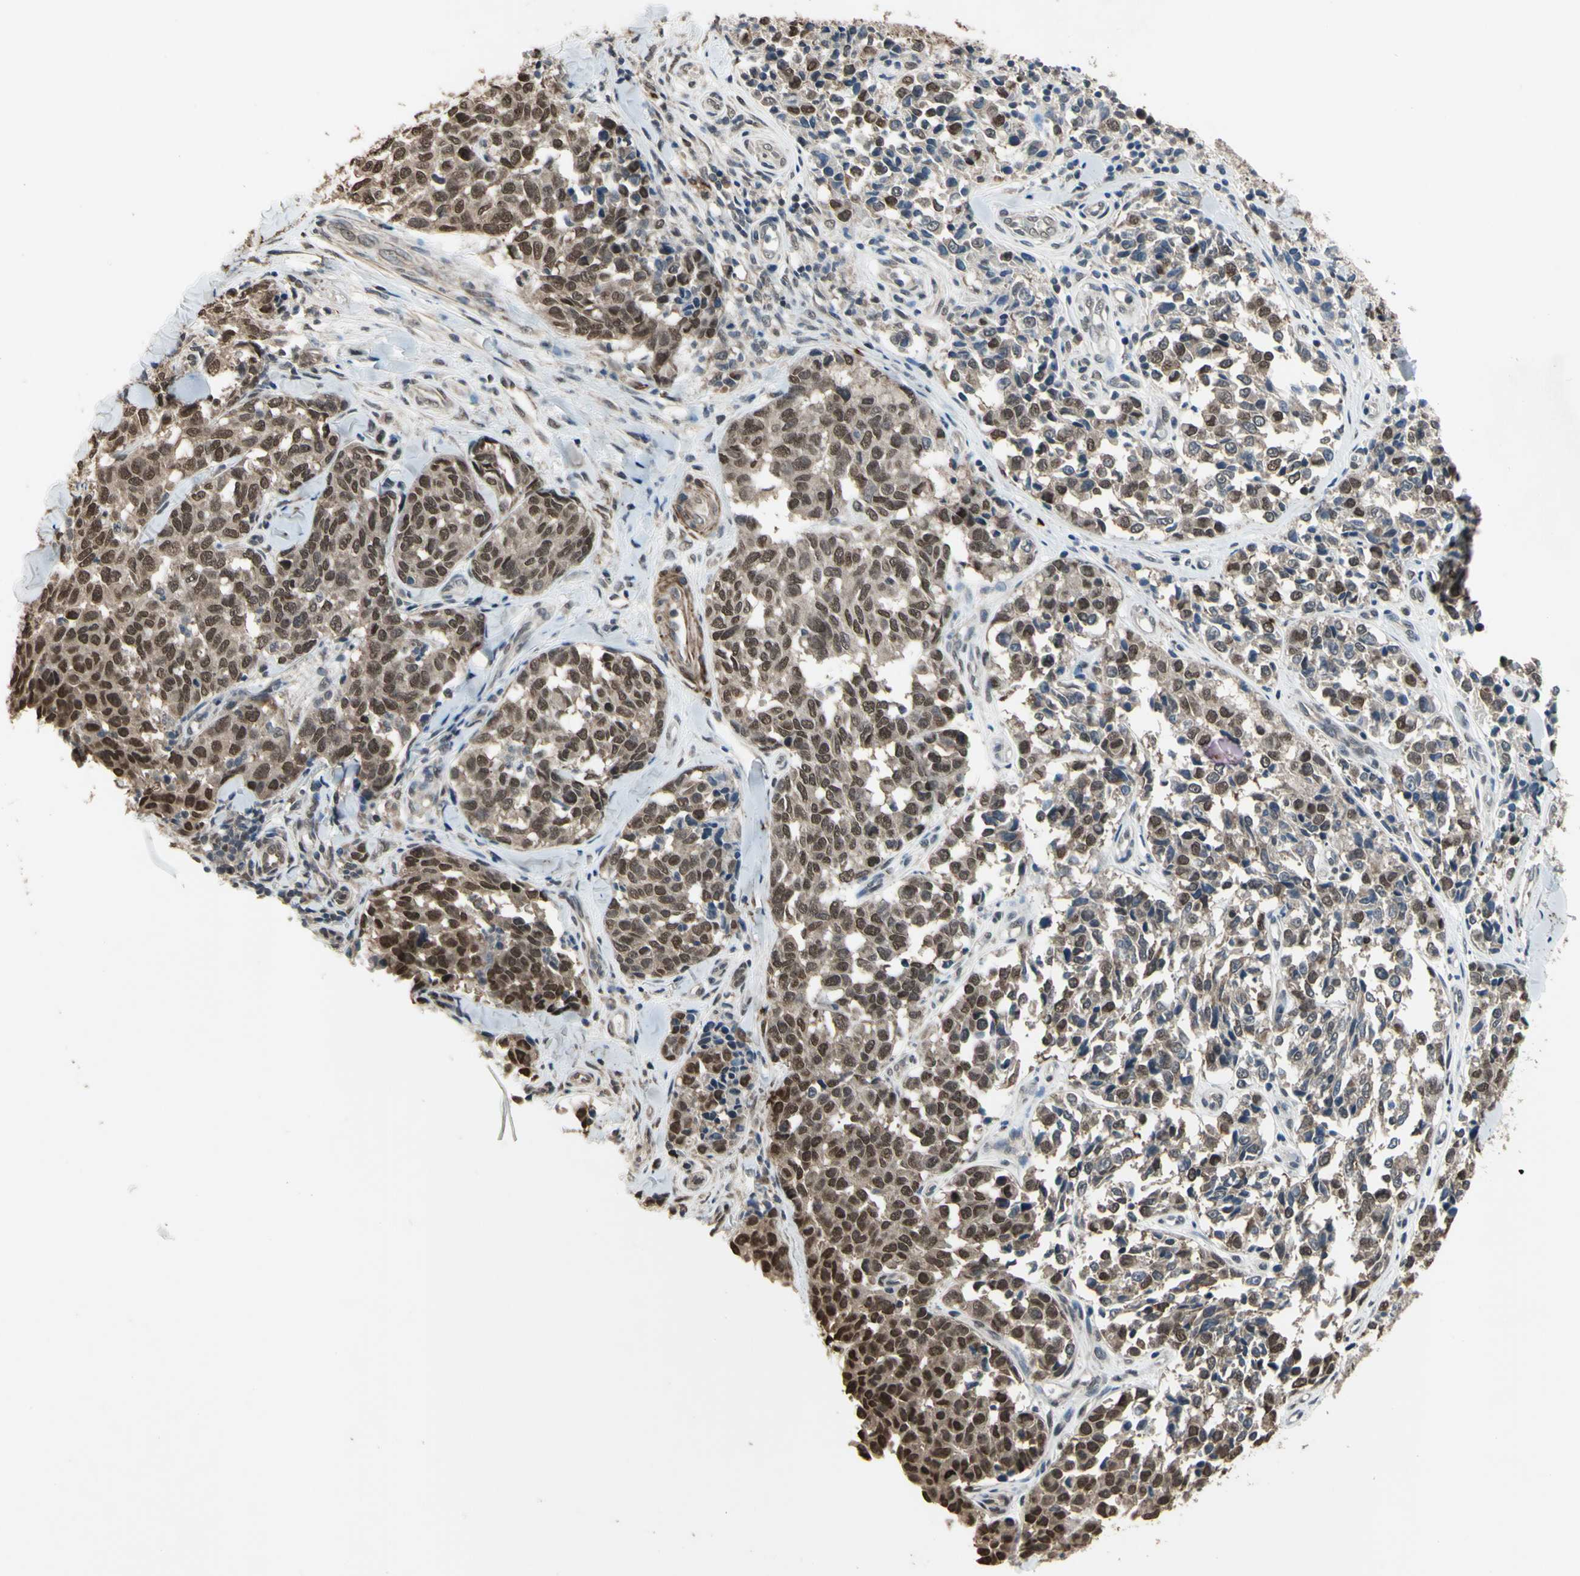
{"staining": {"intensity": "moderate", "quantity": ">75%", "location": "cytoplasmic/membranous,nuclear"}, "tissue": "melanoma", "cell_type": "Tumor cells", "image_type": "cancer", "snomed": [{"axis": "morphology", "description": "Malignant melanoma, NOS"}, {"axis": "topography", "description": "Skin"}], "caption": "This image shows immunohistochemistry staining of human malignant melanoma, with medium moderate cytoplasmic/membranous and nuclear staining in approximately >75% of tumor cells.", "gene": "ZNF174", "patient": {"sex": "female", "age": 64}}